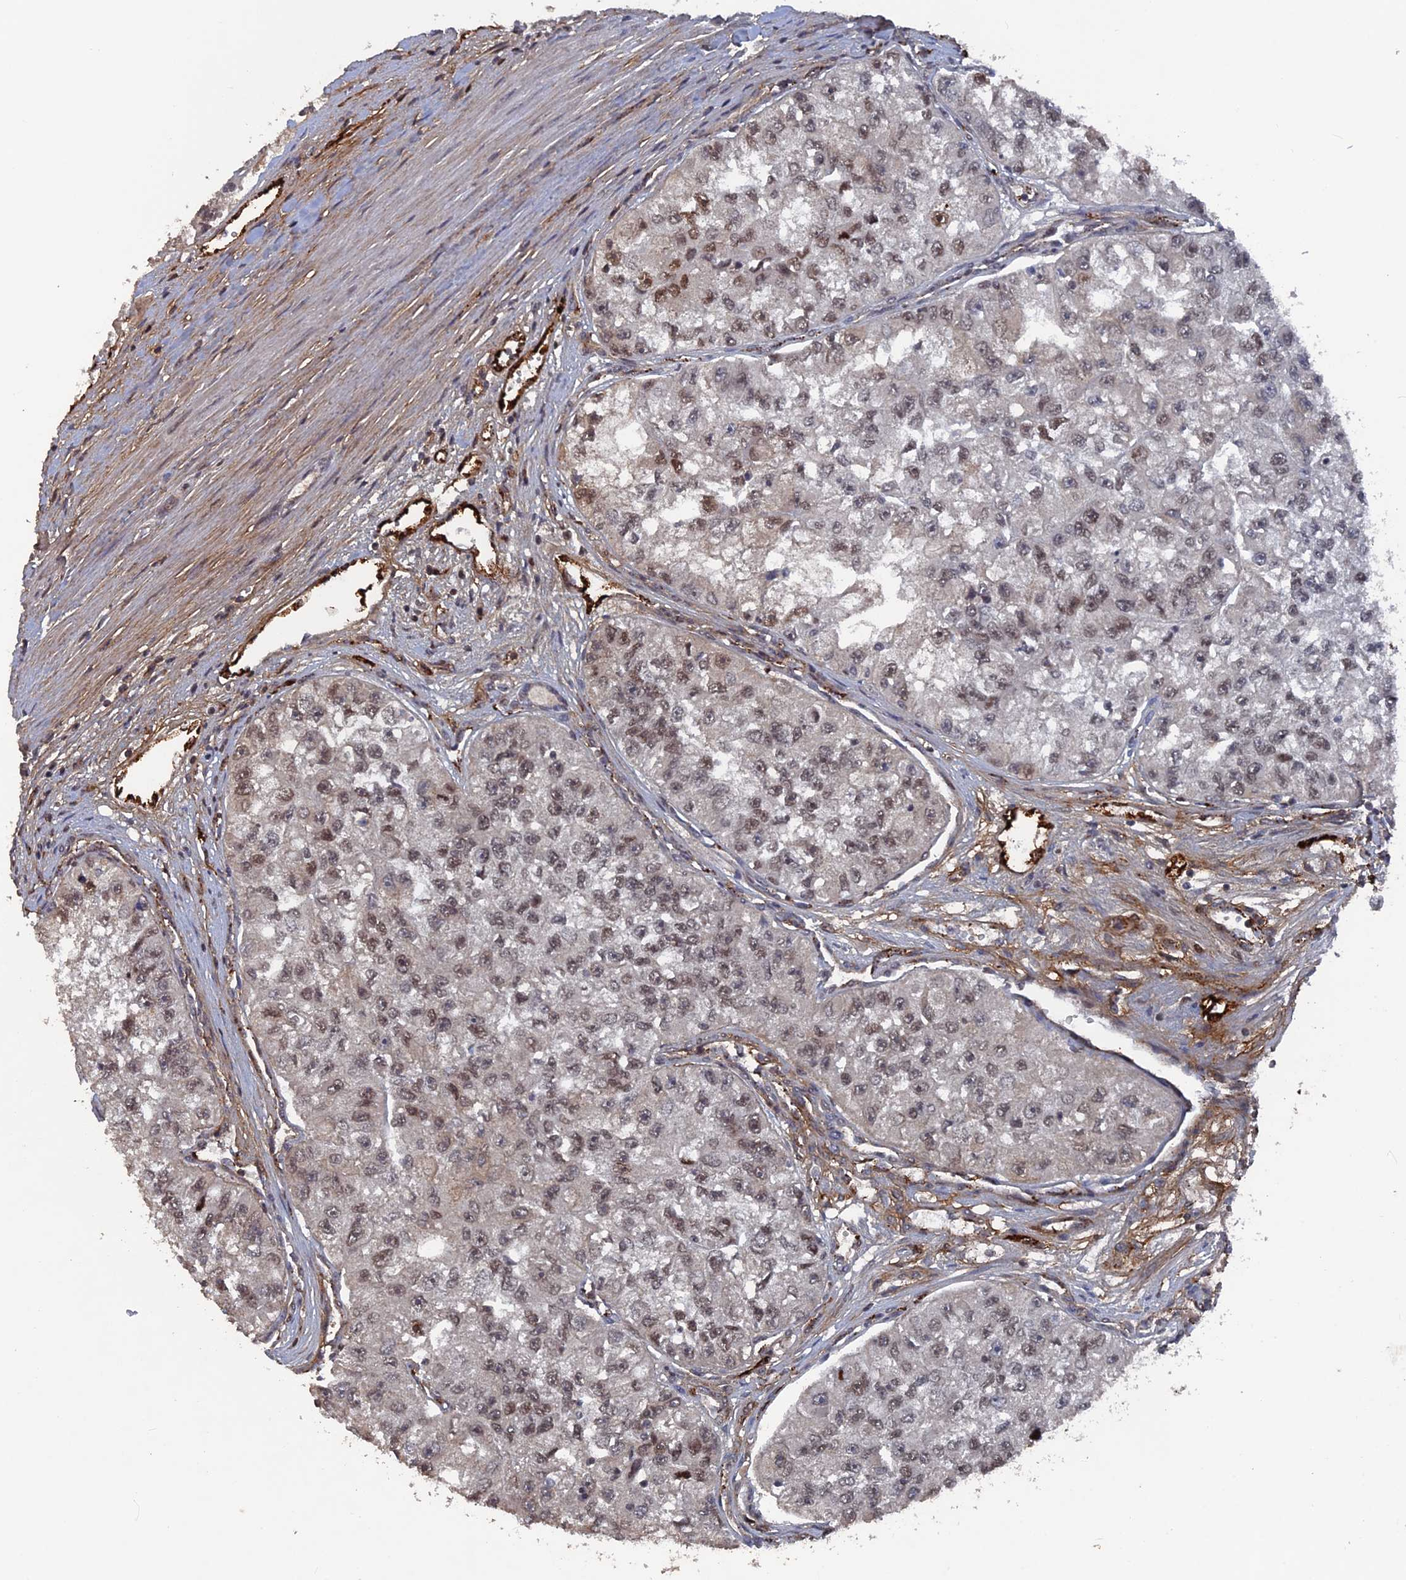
{"staining": {"intensity": "moderate", "quantity": "25%-75%", "location": "nuclear"}, "tissue": "renal cancer", "cell_type": "Tumor cells", "image_type": "cancer", "snomed": [{"axis": "morphology", "description": "Adenocarcinoma, NOS"}, {"axis": "topography", "description": "Kidney"}], "caption": "A brown stain labels moderate nuclear staining of a protein in renal cancer (adenocarcinoma) tumor cells.", "gene": "SH3D21", "patient": {"sex": "male", "age": 63}}